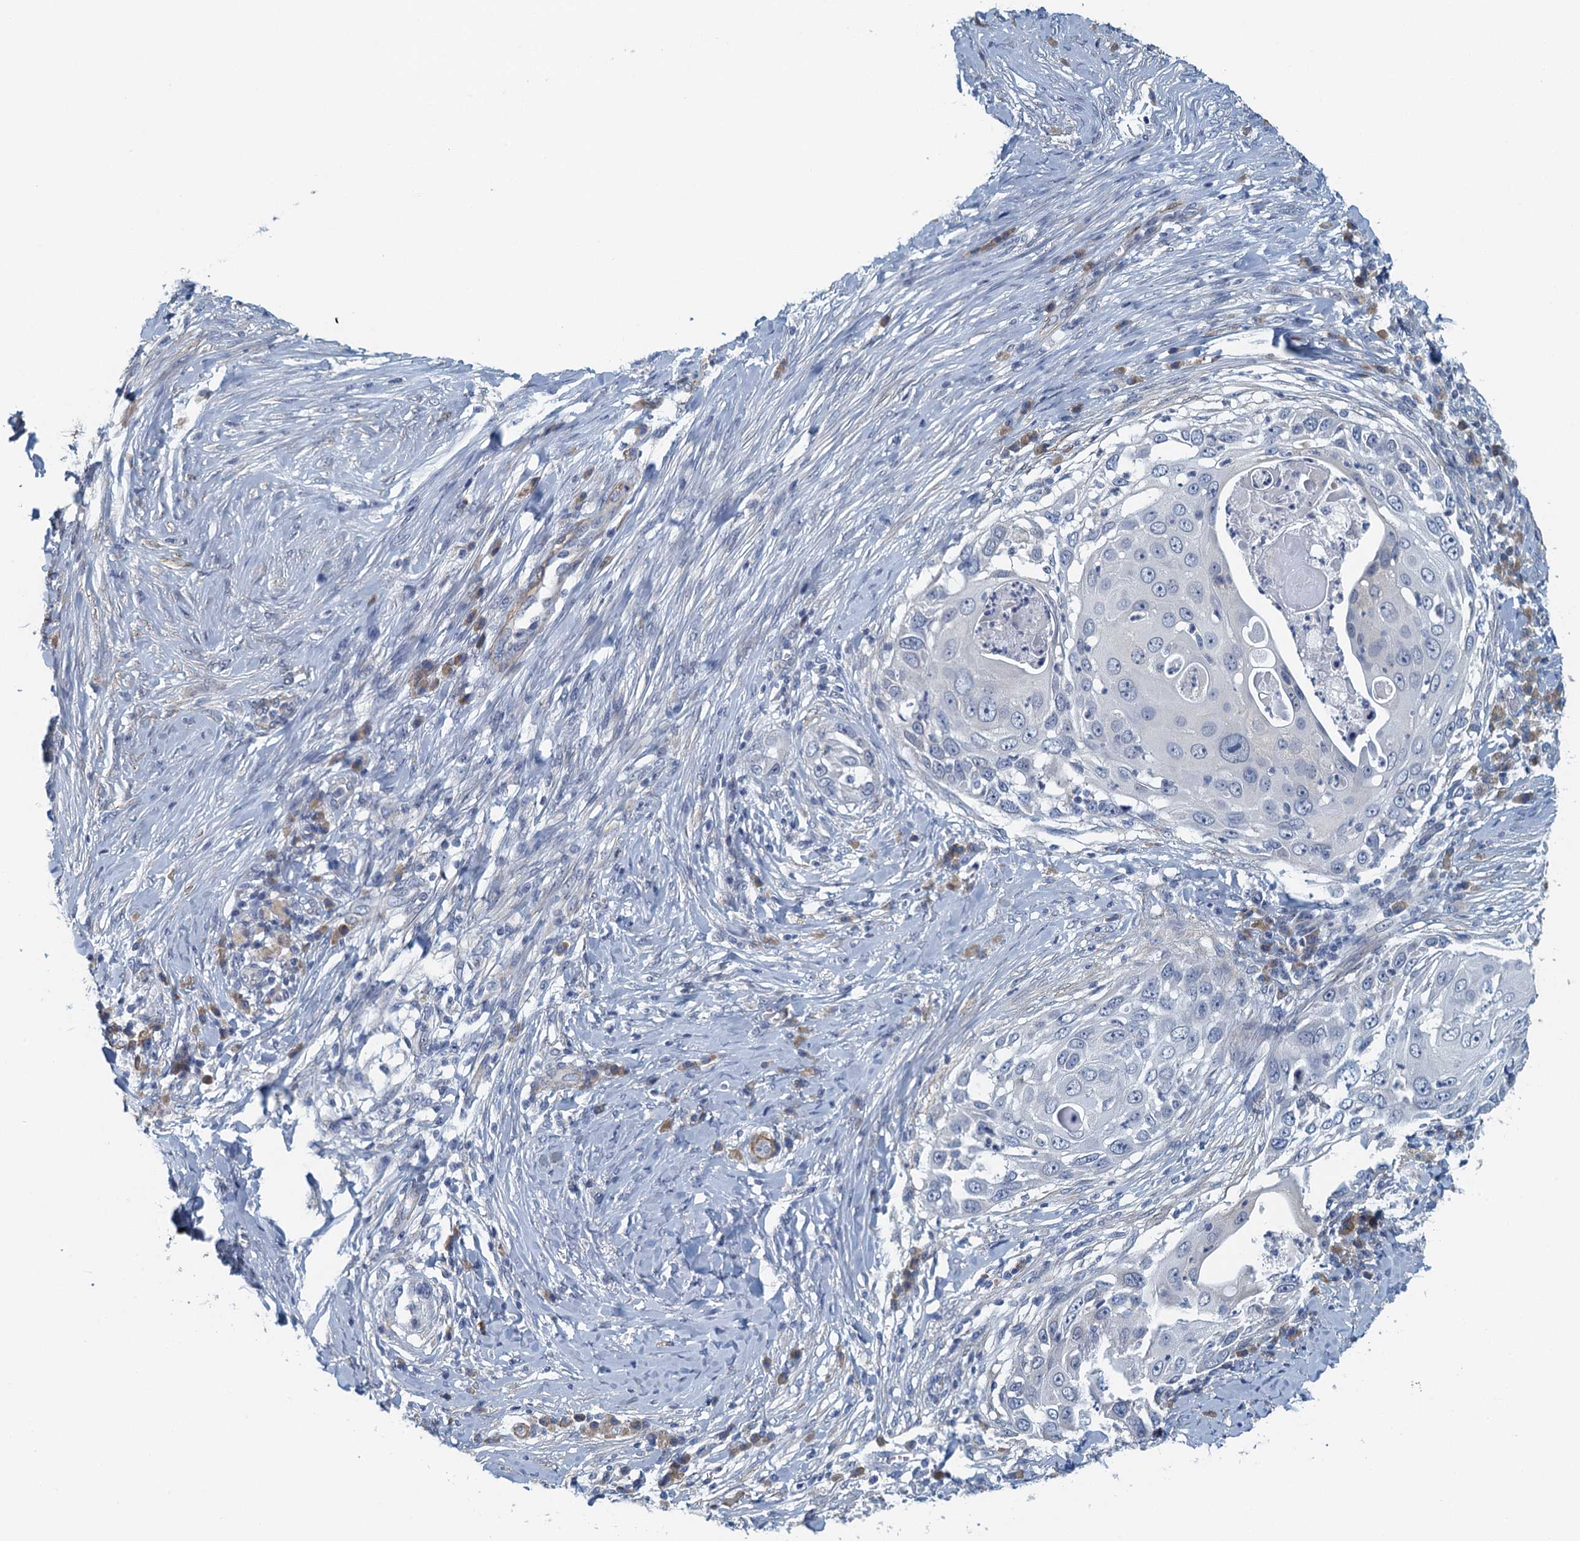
{"staining": {"intensity": "negative", "quantity": "none", "location": "none"}, "tissue": "skin cancer", "cell_type": "Tumor cells", "image_type": "cancer", "snomed": [{"axis": "morphology", "description": "Squamous cell carcinoma, NOS"}, {"axis": "topography", "description": "Skin"}], "caption": "Tumor cells are negative for brown protein staining in skin squamous cell carcinoma.", "gene": "ALG2", "patient": {"sex": "female", "age": 44}}